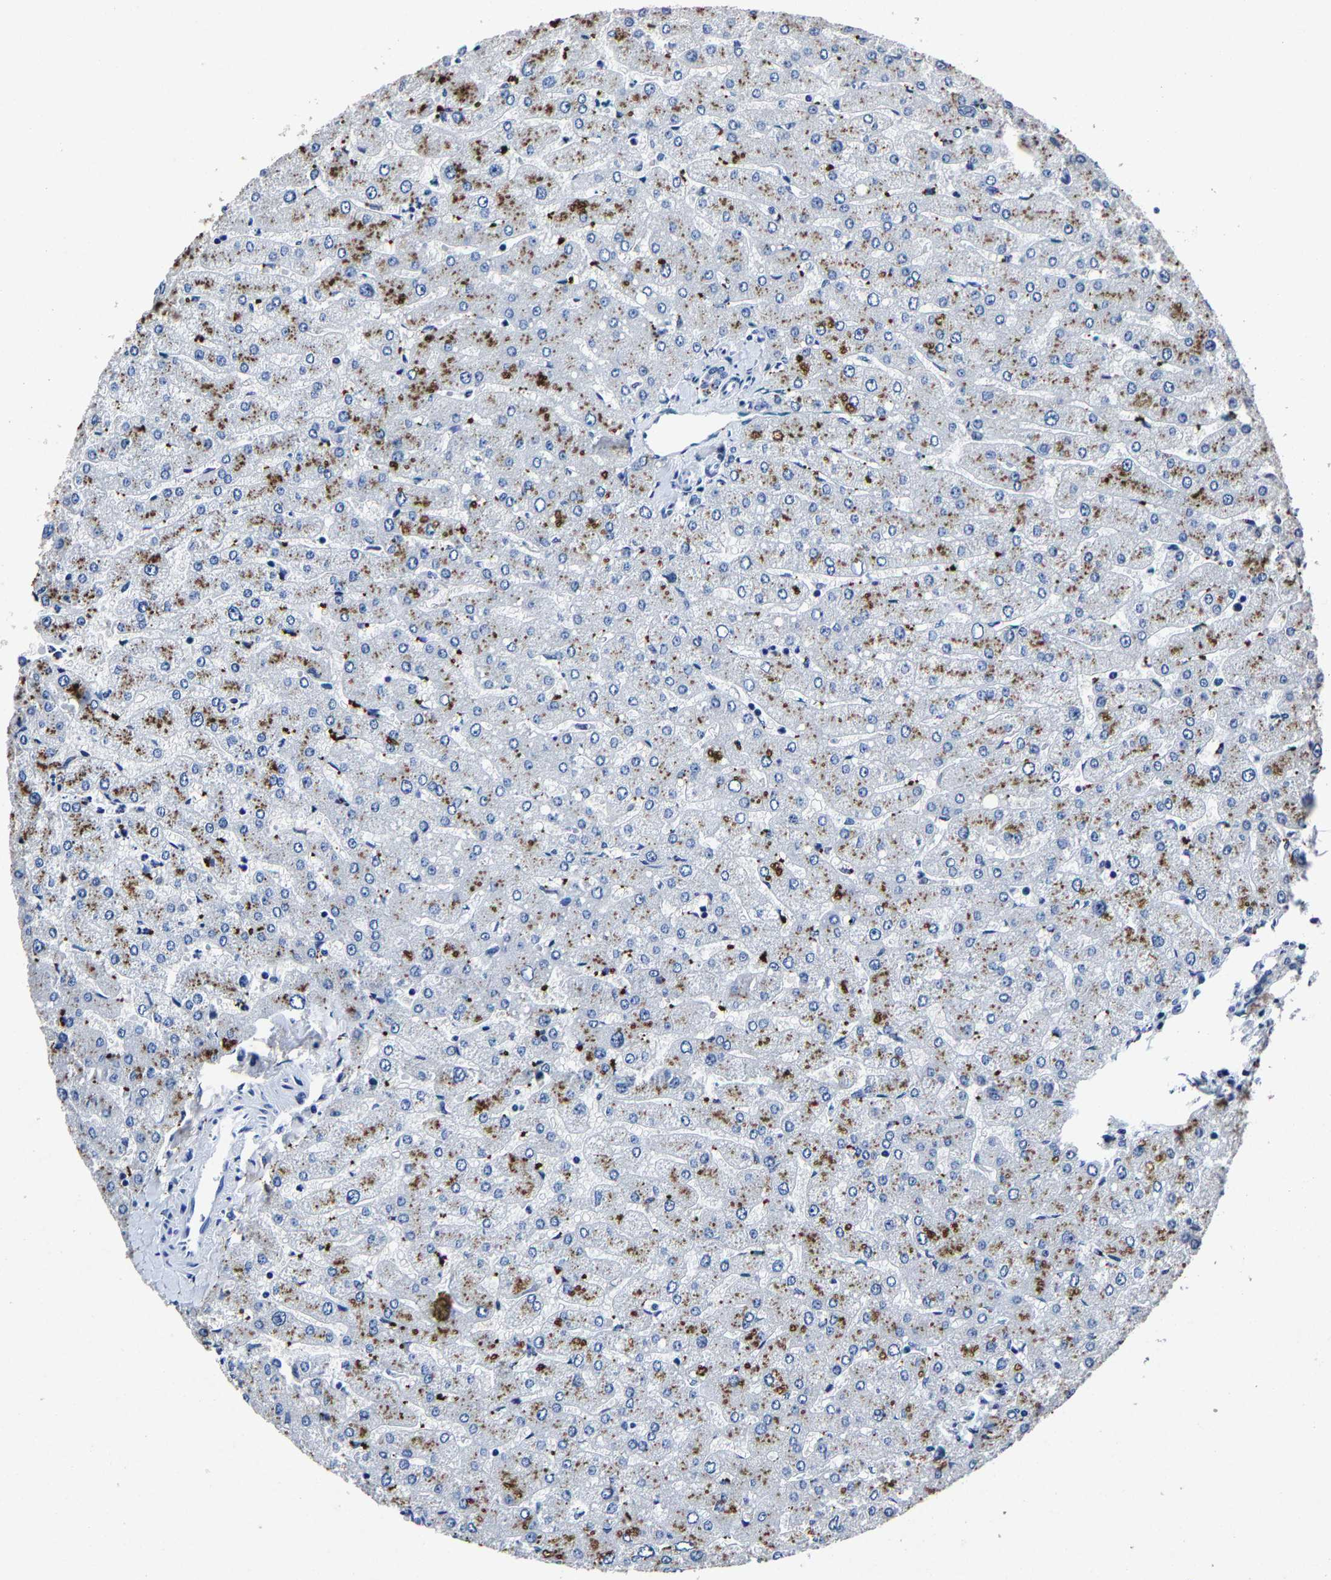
{"staining": {"intensity": "negative", "quantity": "none", "location": "none"}, "tissue": "liver", "cell_type": "Cholangiocytes", "image_type": "normal", "snomed": [{"axis": "morphology", "description": "Normal tissue, NOS"}, {"axis": "topography", "description": "Liver"}], "caption": "This is an IHC photomicrograph of normal liver. There is no positivity in cholangiocytes.", "gene": "RBM45", "patient": {"sex": "male", "age": 55}}